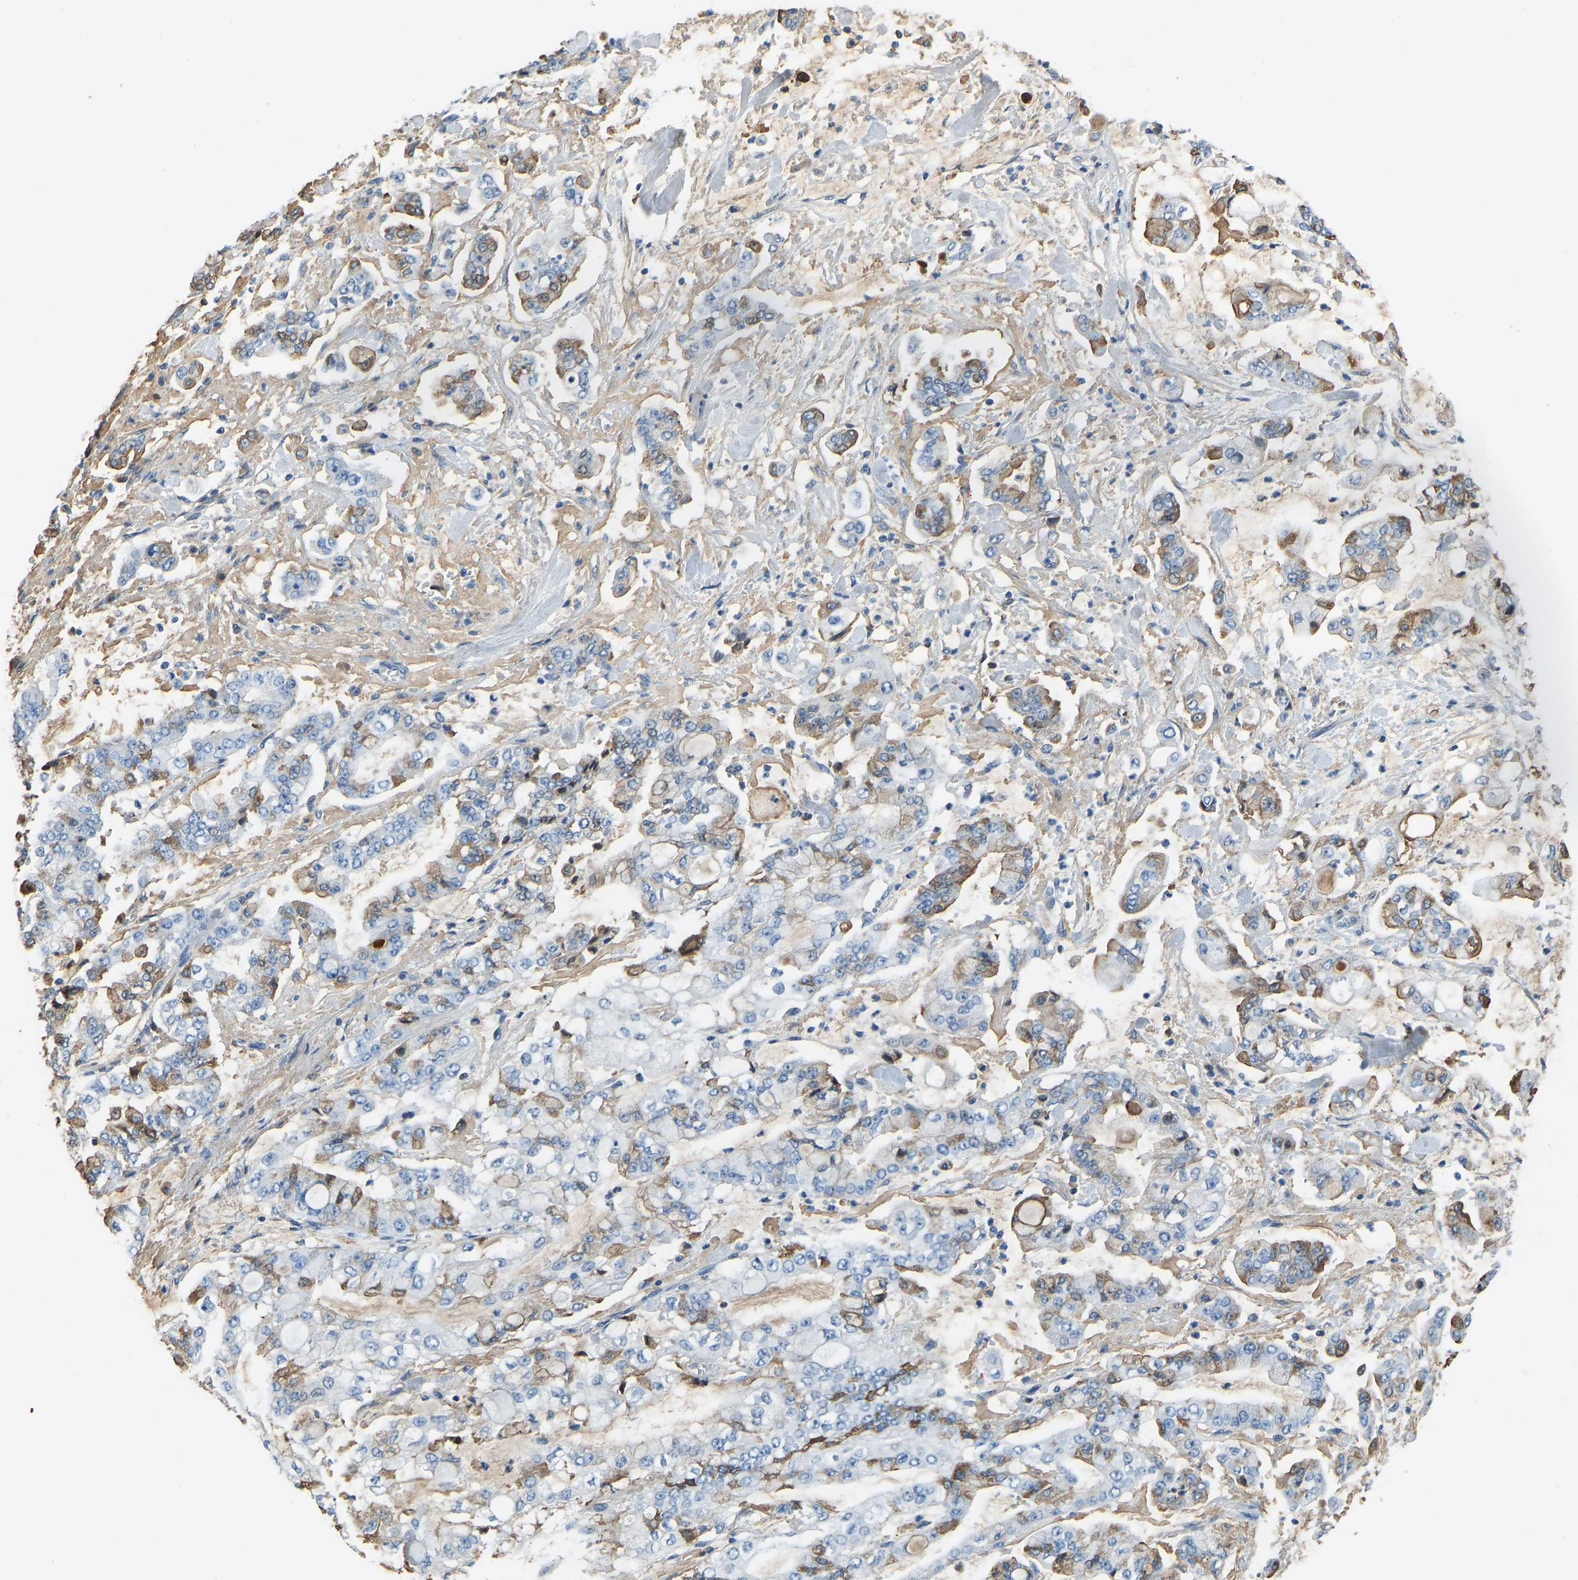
{"staining": {"intensity": "negative", "quantity": "none", "location": "none"}, "tissue": "stomach cancer", "cell_type": "Tumor cells", "image_type": "cancer", "snomed": [{"axis": "morphology", "description": "Normal tissue, NOS"}, {"axis": "morphology", "description": "Adenocarcinoma, NOS"}, {"axis": "topography", "description": "Stomach, upper"}, {"axis": "topography", "description": "Stomach"}], "caption": "Micrograph shows no significant protein expression in tumor cells of stomach cancer. (DAB (3,3'-diaminobenzidine) immunohistochemistry (IHC), high magnification).", "gene": "THBS4", "patient": {"sex": "male", "age": 76}}